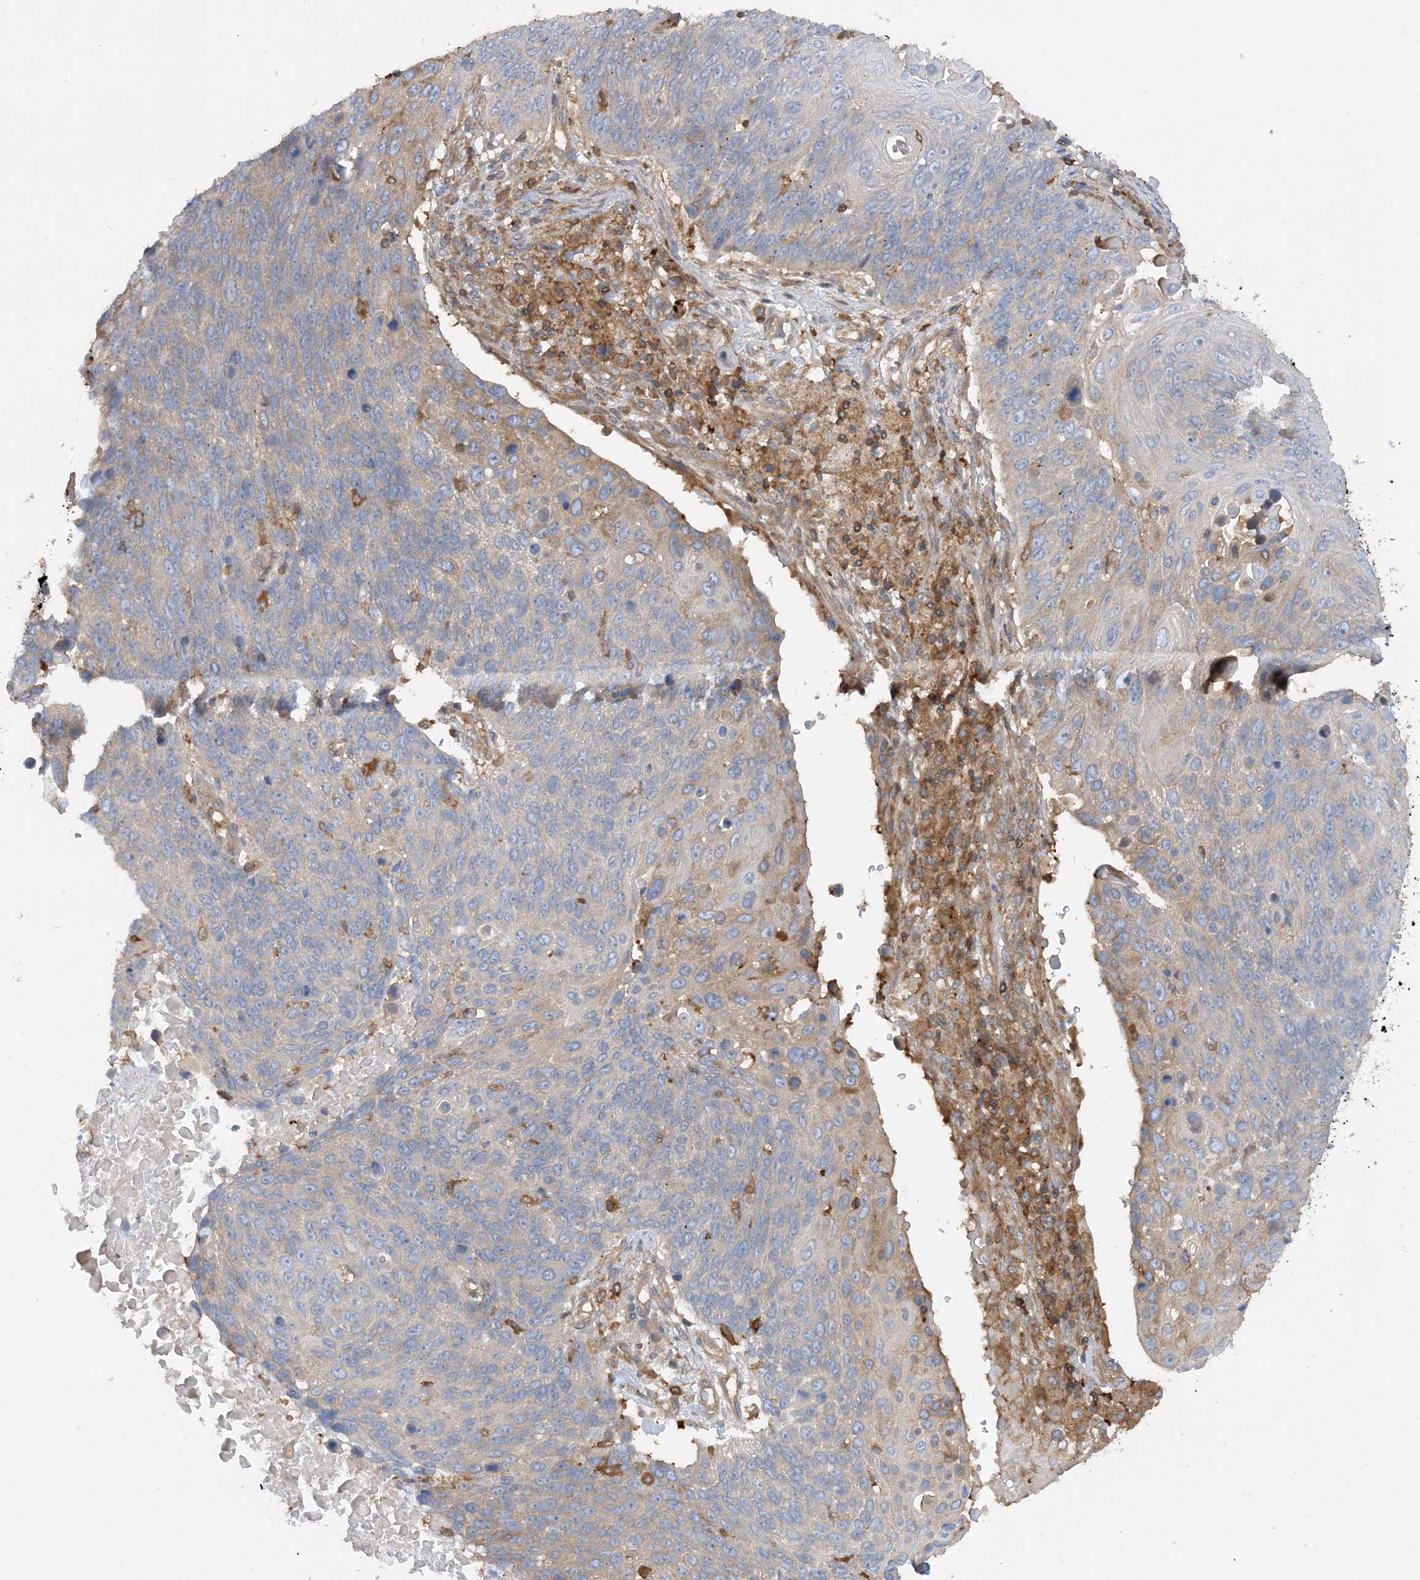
{"staining": {"intensity": "moderate", "quantity": "<25%", "location": "cytoplasmic/membranous"}, "tissue": "lung cancer", "cell_type": "Tumor cells", "image_type": "cancer", "snomed": [{"axis": "morphology", "description": "Squamous cell carcinoma, NOS"}, {"axis": "topography", "description": "Lung"}], "caption": "A high-resolution micrograph shows immunohistochemistry staining of squamous cell carcinoma (lung), which demonstrates moderate cytoplasmic/membranous expression in about <25% of tumor cells. The staining is performed using DAB (3,3'-diaminobenzidine) brown chromogen to label protein expression. The nuclei are counter-stained blue using hematoxylin.", "gene": "SFMBT2", "patient": {"sex": "male", "age": 66}}